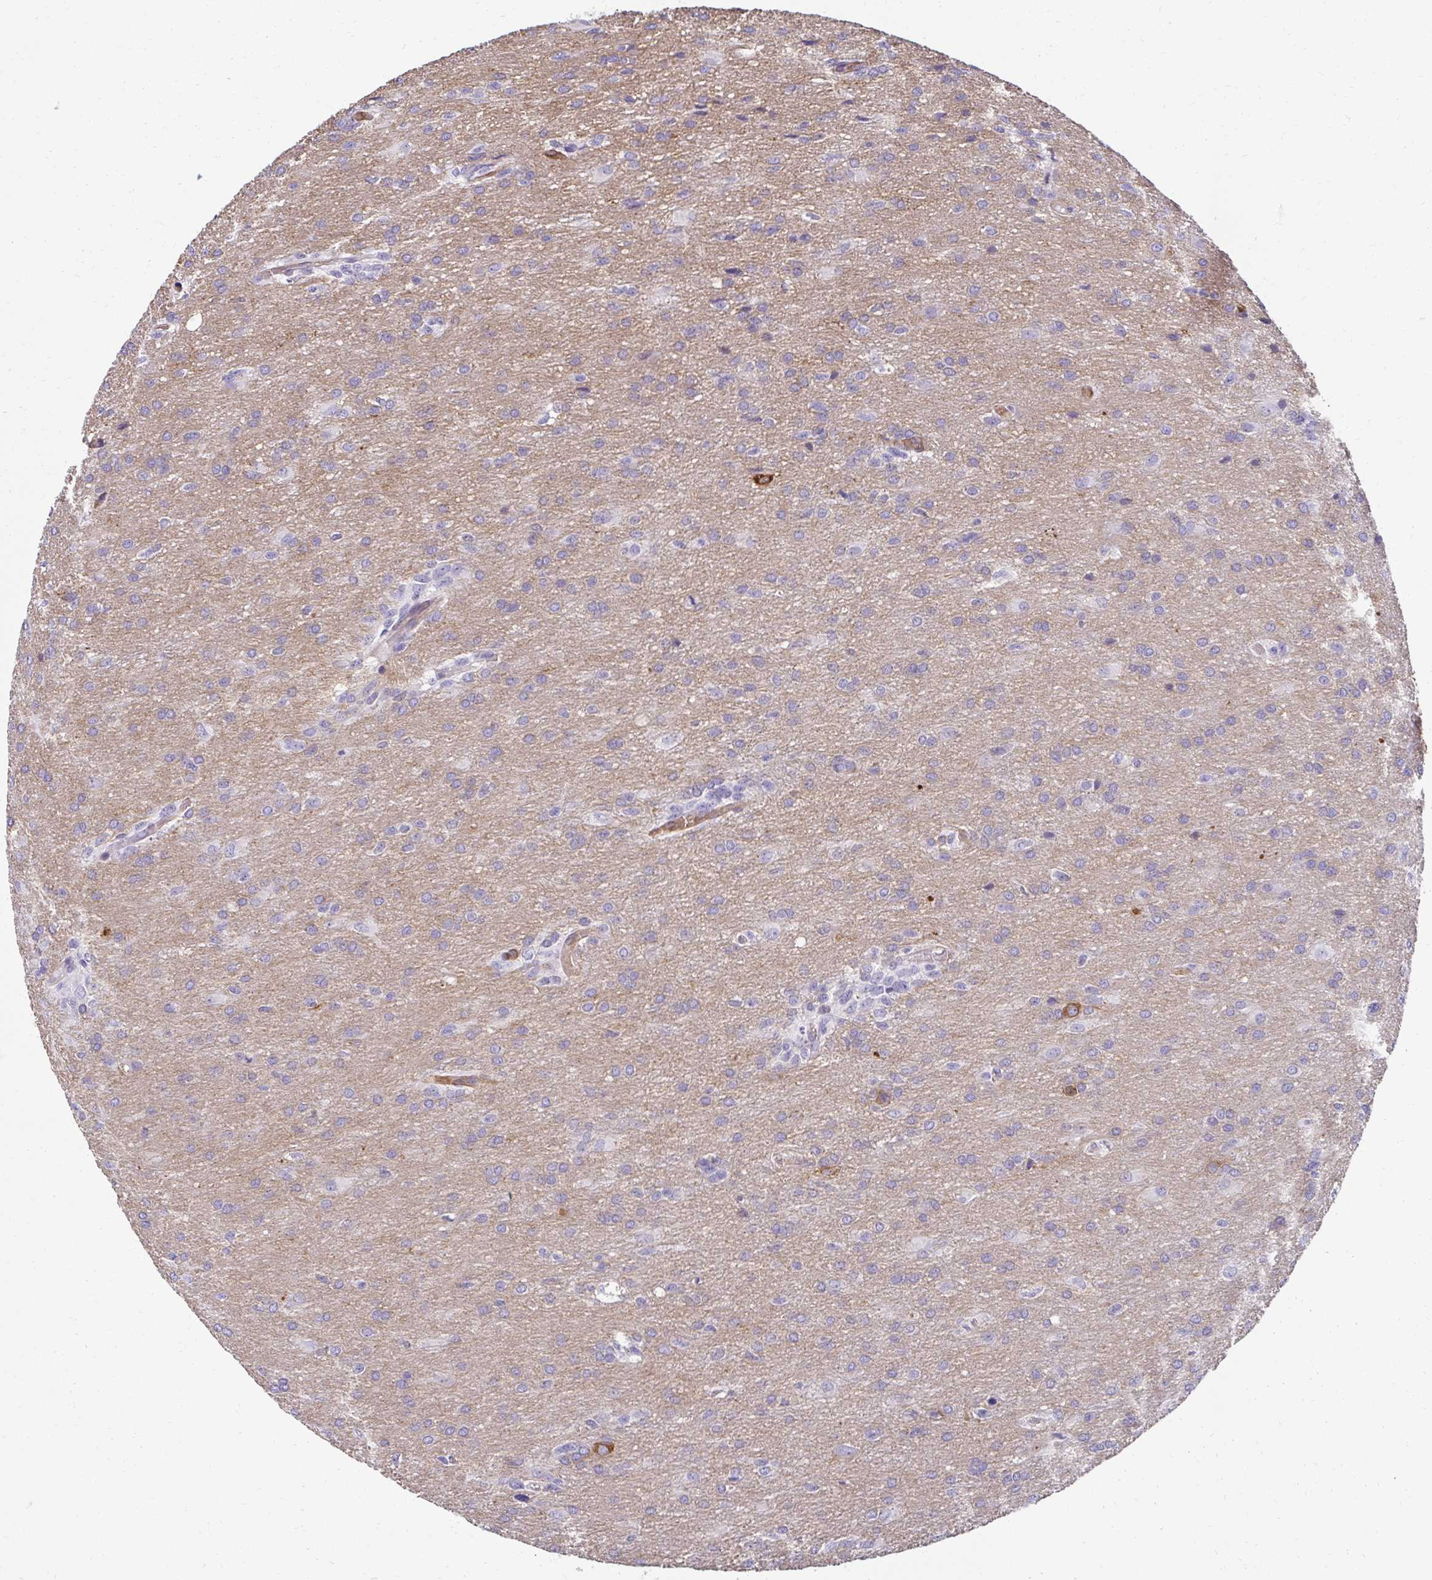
{"staining": {"intensity": "negative", "quantity": "none", "location": "none"}, "tissue": "glioma", "cell_type": "Tumor cells", "image_type": "cancer", "snomed": [{"axis": "morphology", "description": "Glioma, malignant, High grade"}, {"axis": "topography", "description": "Brain"}], "caption": "Tumor cells show no significant protein positivity in glioma.", "gene": "PDE2A", "patient": {"sex": "male", "age": 68}}